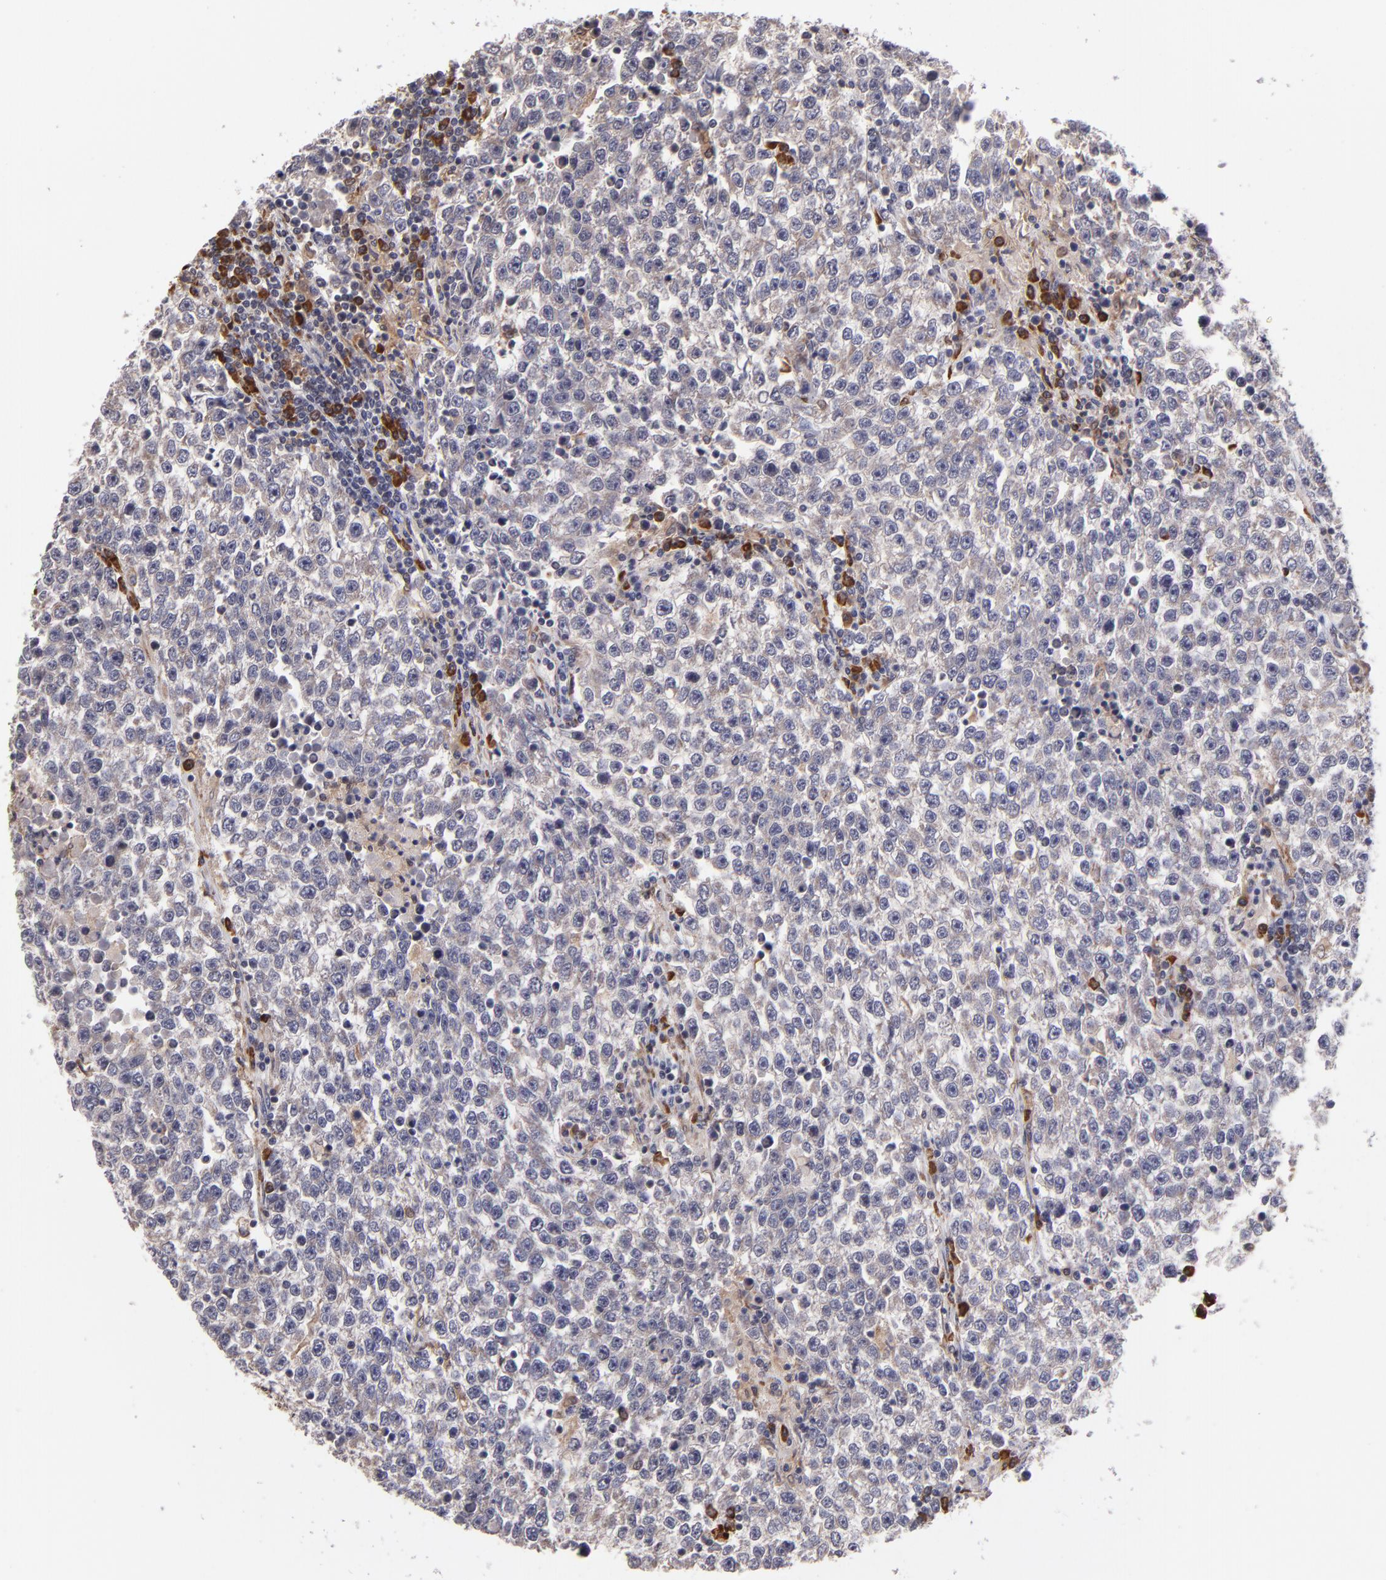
{"staining": {"intensity": "weak", "quantity": "<25%", "location": "cytoplasmic/membranous"}, "tissue": "testis cancer", "cell_type": "Tumor cells", "image_type": "cancer", "snomed": [{"axis": "morphology", "description": "Seminoma, NOS"}, {"axis": "topography", "description": "Testis"}], "caption": "Immunohistochemical staining of human seminoma (testis) displays no significant positivity in tumor cells. Nuclei are stained in blue.", "gene": "CASP1", "patient": {"sex": "male", "age": 36}}